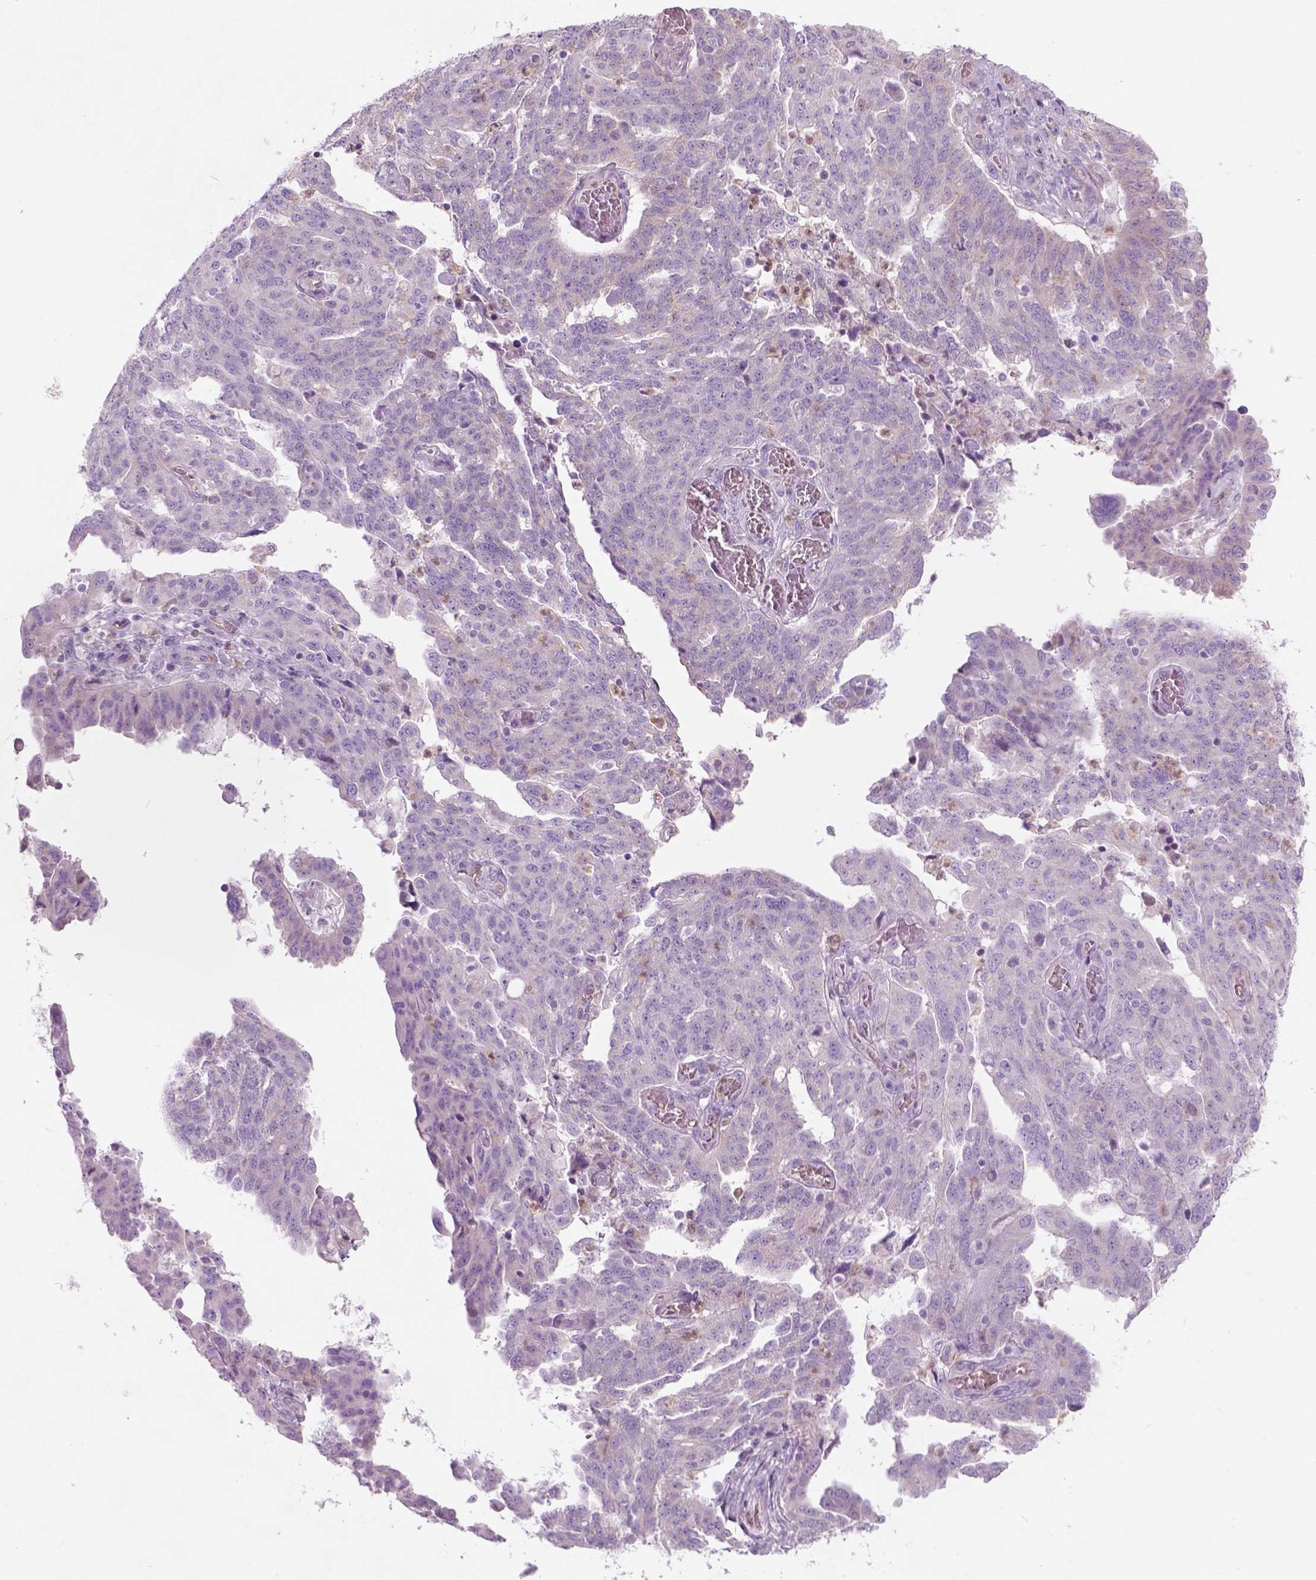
{"staining": {"intensity": "negative", "quantity": "none", "location": "none"}, "tissue": "ovarian cancer", "cell_type": "Tumor cells", "image_type": "cancer", "snomed": [{"axis": "morphology", "description": "Cystadenocarcinoma, serous, NOS"}, {"axis": "topography", "description": "Ovary"}], "caption": "Ovarian serous cystadenocarcinoma stained for a protein using IHC exhibits no positivity tumor cells.", "gene": "CD84", "patient": {"sex": "female", "age": 67}}